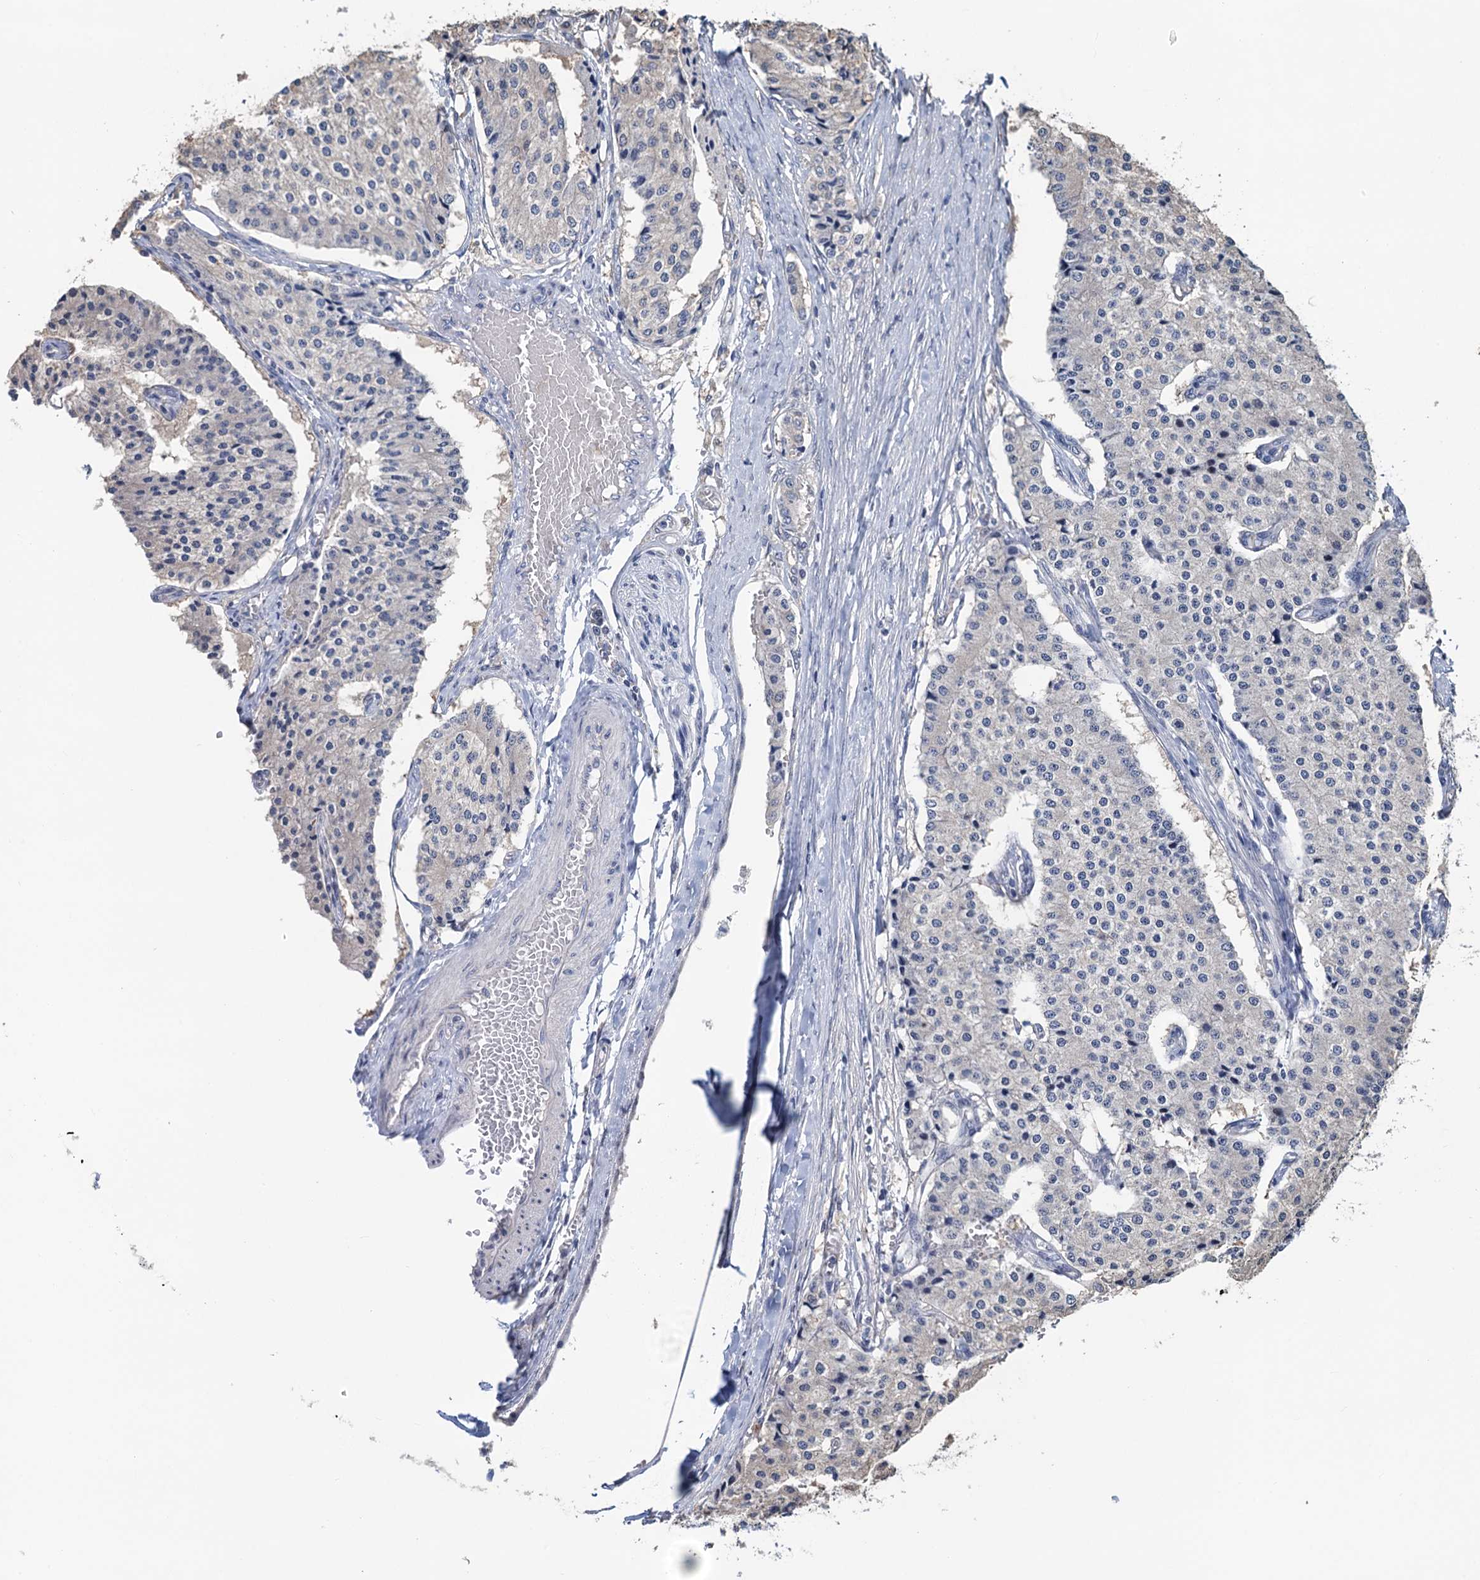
{"staining": {"intensity": "negative", "quantity": "none", "location": "none"}, "tissue": "carcinoid", "cell_type": "Tumor cells", "image_type": "cancer", "snomed": [{"axis": "morphology", "description": "Carcinoid, malignant, NOS"}, {"axis": "topography", "description": "Colon"}], "caption": "There is no significant expression in tumor cells of carcinoid.", "gene": "RTKN2", "patient": {"sex": "female", "age": 52}}